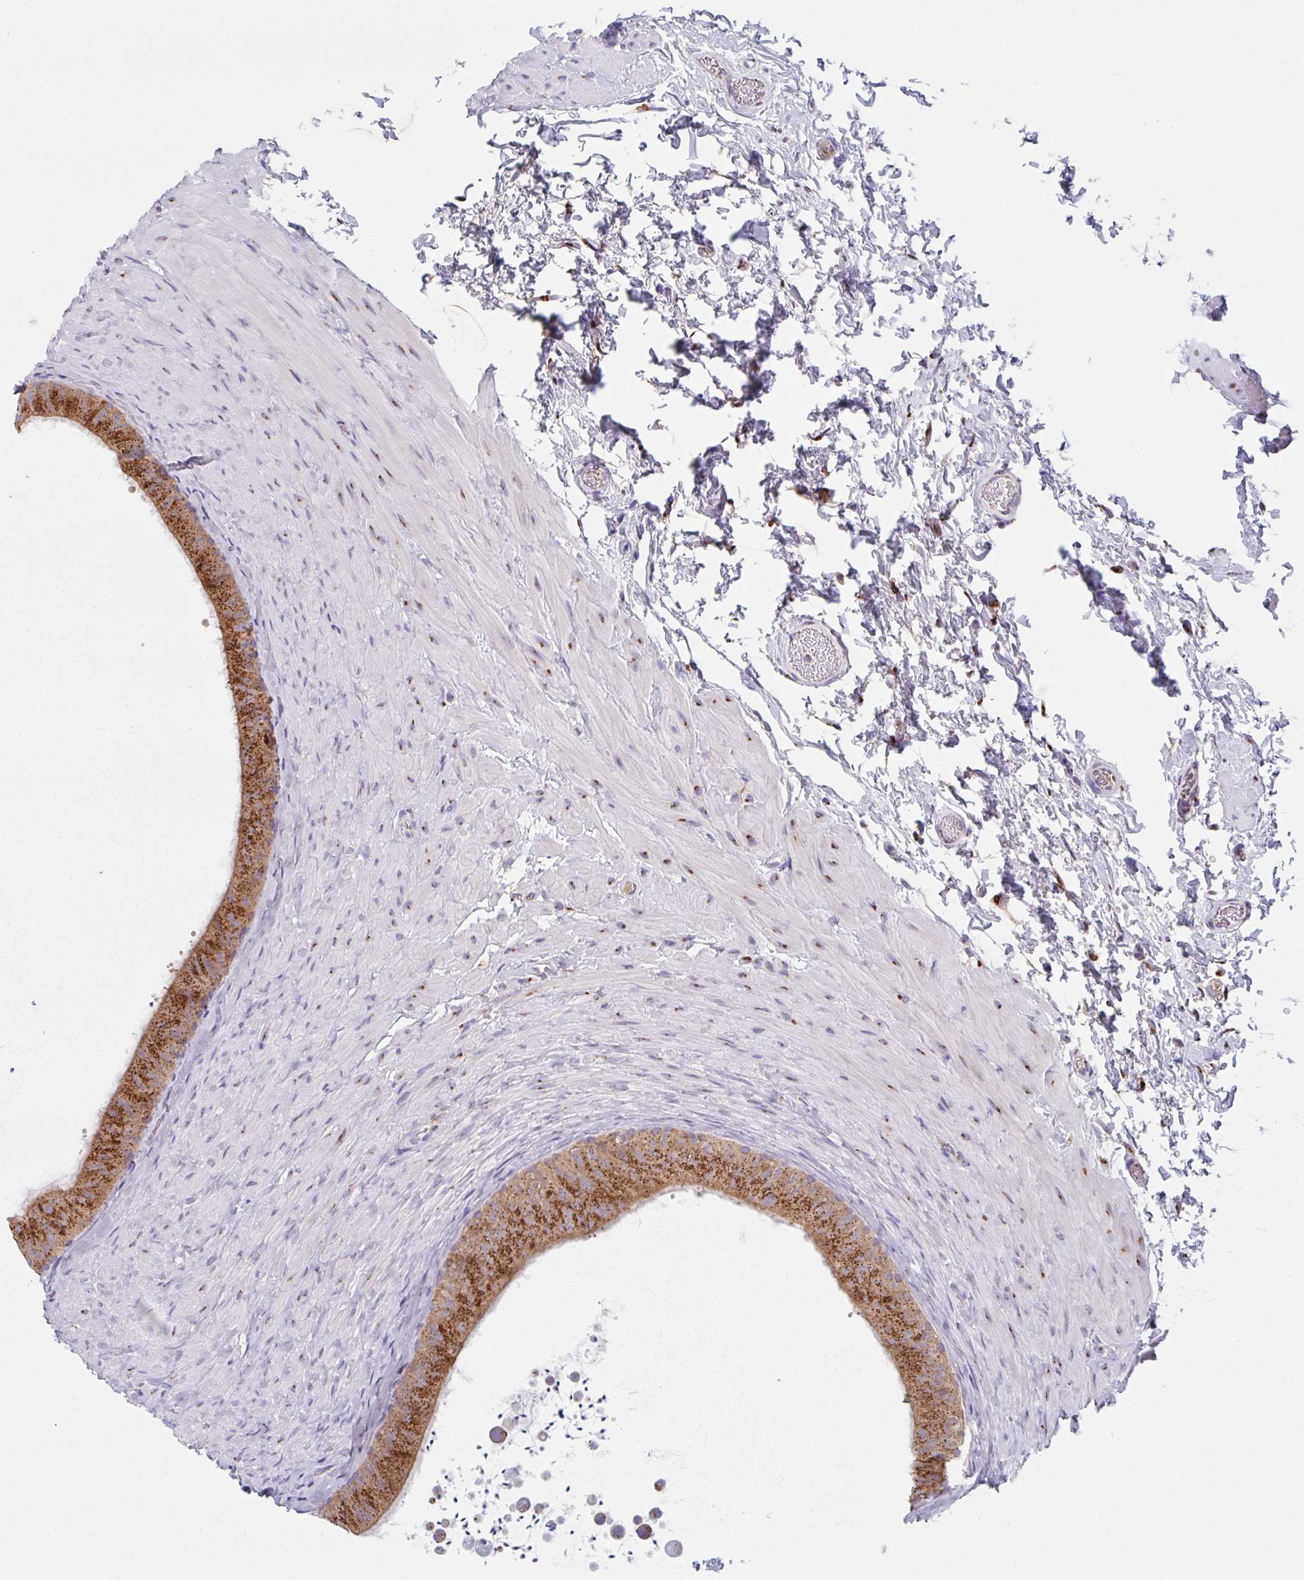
{"staining": {"intensity": "strong", "quantity": ">75%", "location": "cytoplasmic/membranous"}, "tissue": "epididymis", "cell_type": "Glandular cells", "image_type": "normal", "snomed": [{"axis": "morphology", "description": "Normal tissue, NOS"}, {"axis": "topography", "description": "Epididymis, spermatic cord, NOS"}, {"axis": "topography", "description": "Epididymis"}], "caption": "IHC histopathology image of normal epididymis: epididymis stained using immunohistochemistry (IHC) demonstrates high levels of strong protein expression localized specifically in the cytoplasmic/membranous of glandular cells, appearing as a cytoplasmic/membranous brown color.", "gene": "PROSER3", "patient": {"sex": "male", "age": 31}}